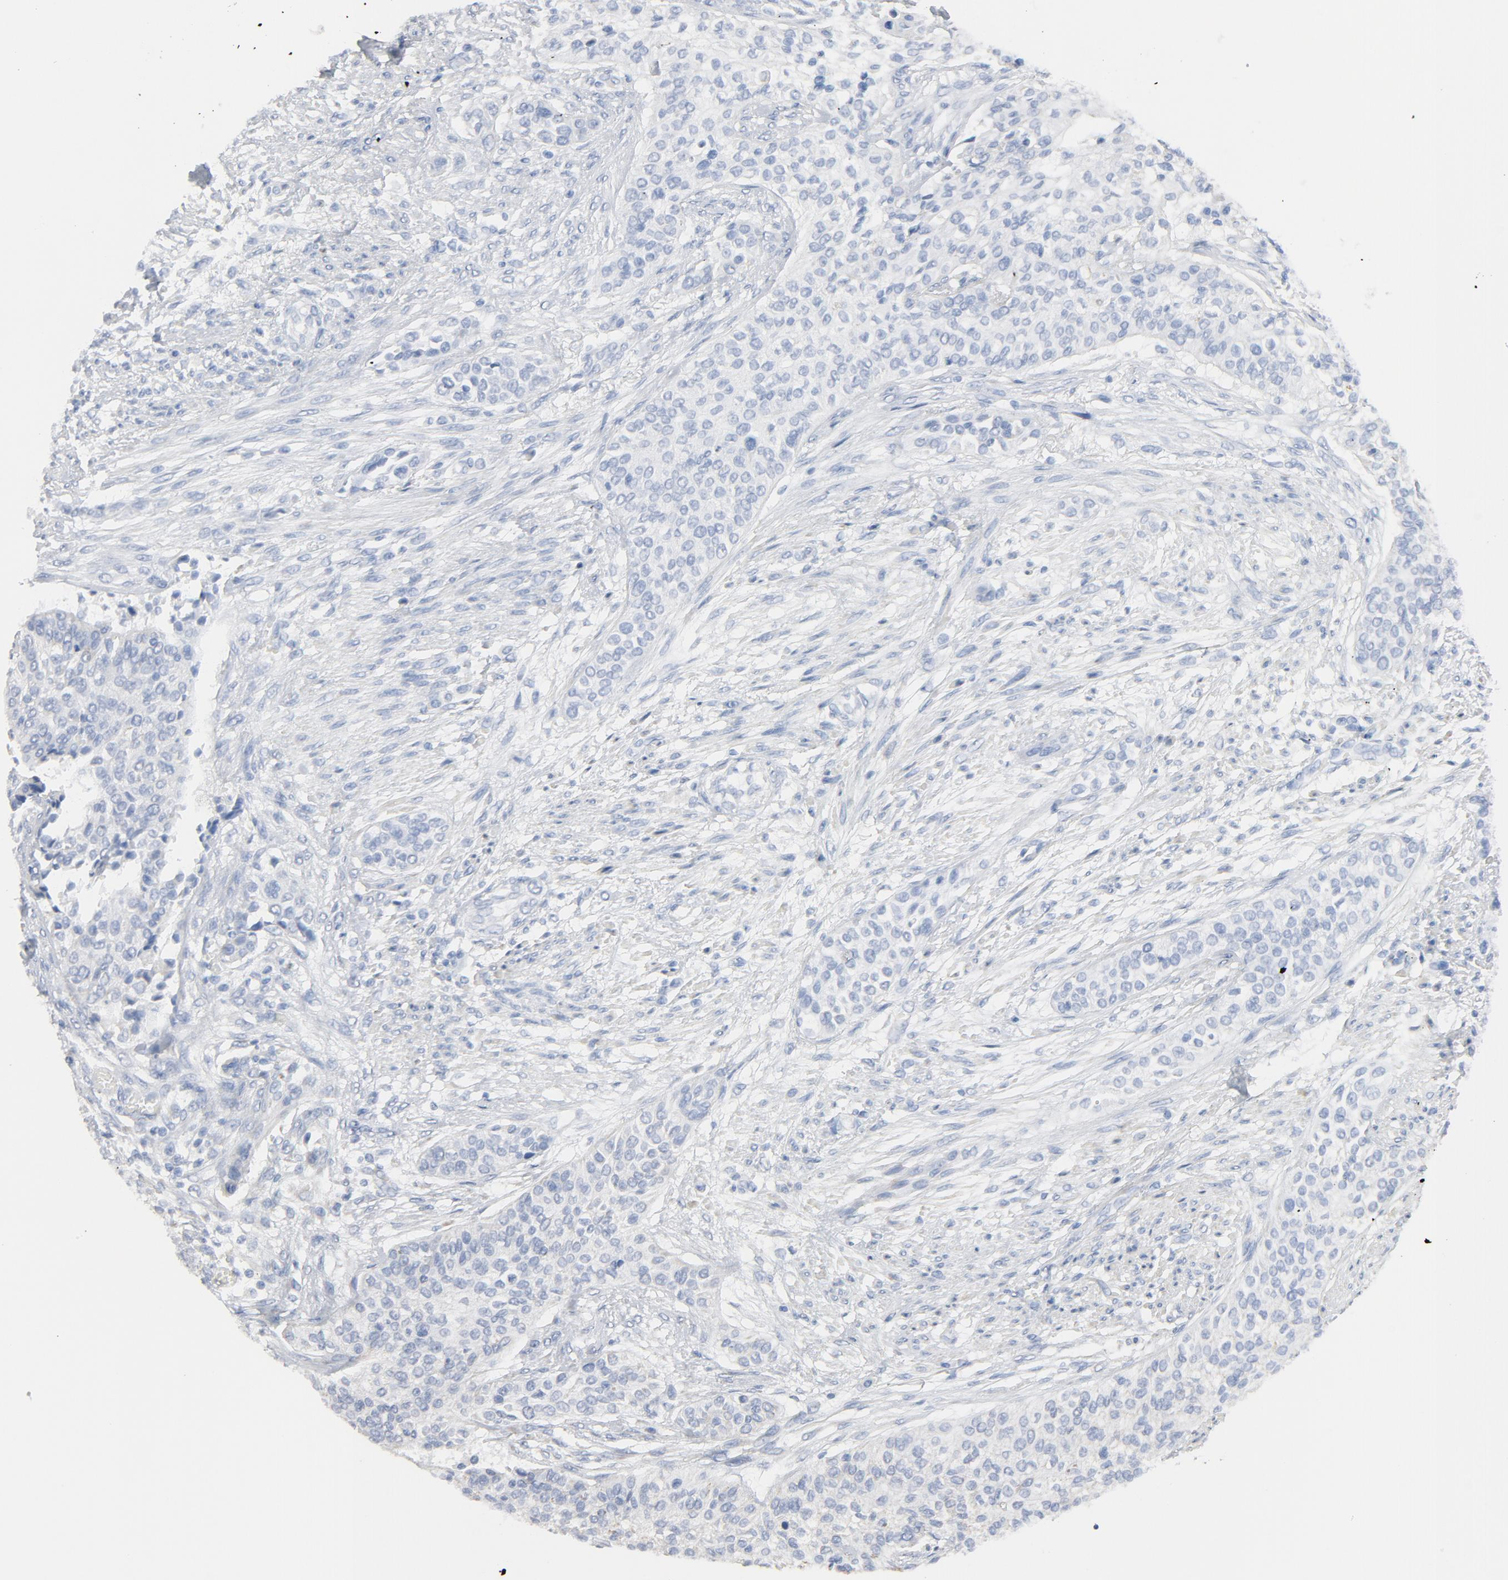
{"staining": {"intensity": "negative", "quantity": "none", "location": "none"}, "tissue": "urothelial cancer", "cell_type": "Tumor cells", "image_type": "cancer", "snomed": [{"axis": "morphology", "description": "Urothelial carcinoma, High grade"}, {"axis": "topography", "description": "Urinary bladder"}], "caption": "Immunohistochemical staining of human high-grade urothelial carcinoma reveals no significant positivity in tumor cells.", "gene": "C14orf119", "patient": {"sex": "male", "age": 74}}